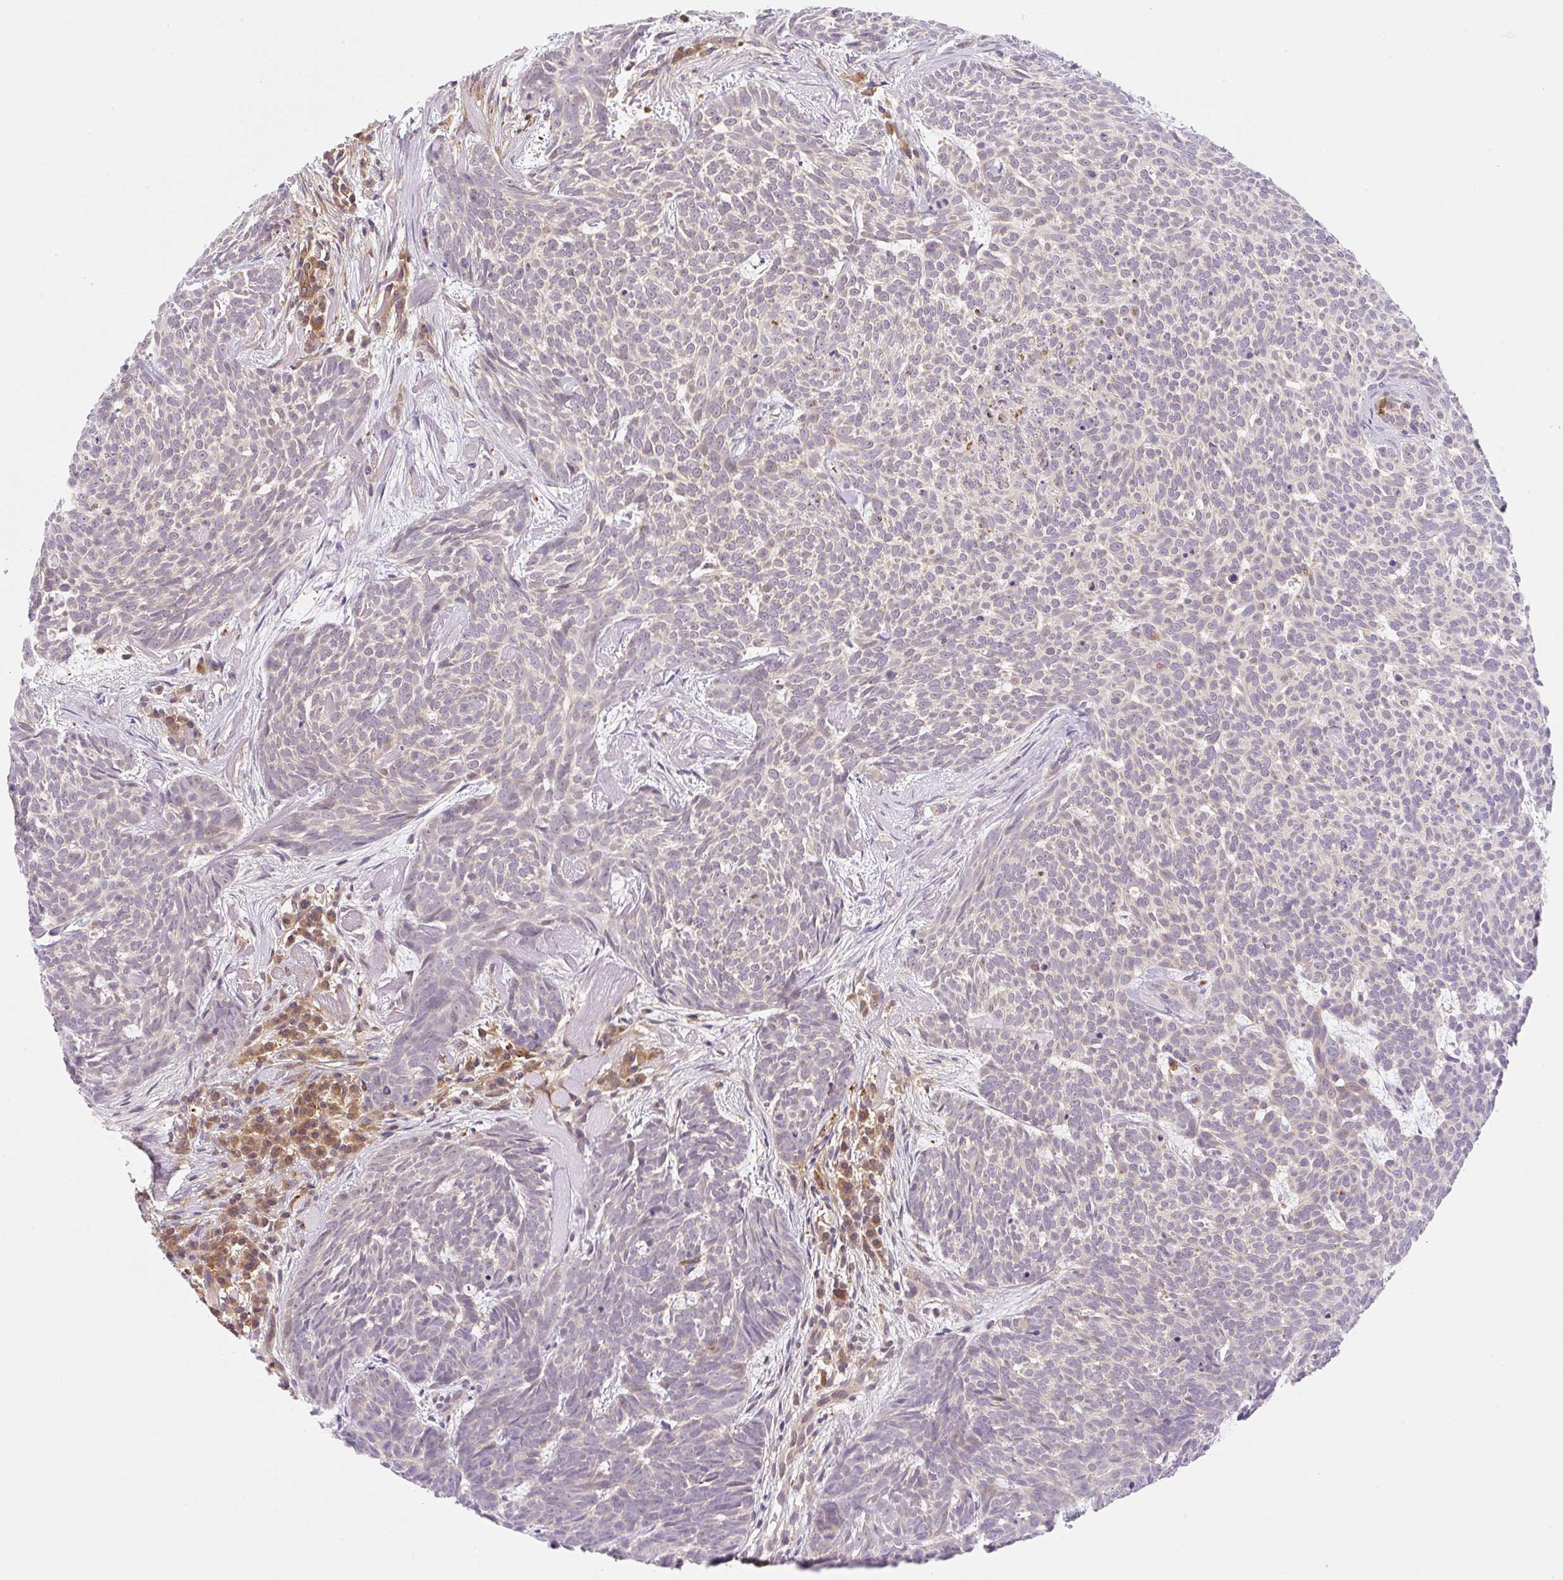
{"staining": {"intensity": "negative", "quantity": "none", "location": "none"}, "tissue": "skin cancer", "cell_type": "Tumor cells", "image_type": "cancer", "snomed": [{"axis": "morphology", "description": "Basal cell carcinoma"}, {"axis": "topography", "description": "Skin"}], "caption": "Immunohistochemistry of human basal cell carcinoma (skin) reveals no positivity in tumor cells.", "gene": "OMA1", "patient": {"sex": "female", "age": 93}}